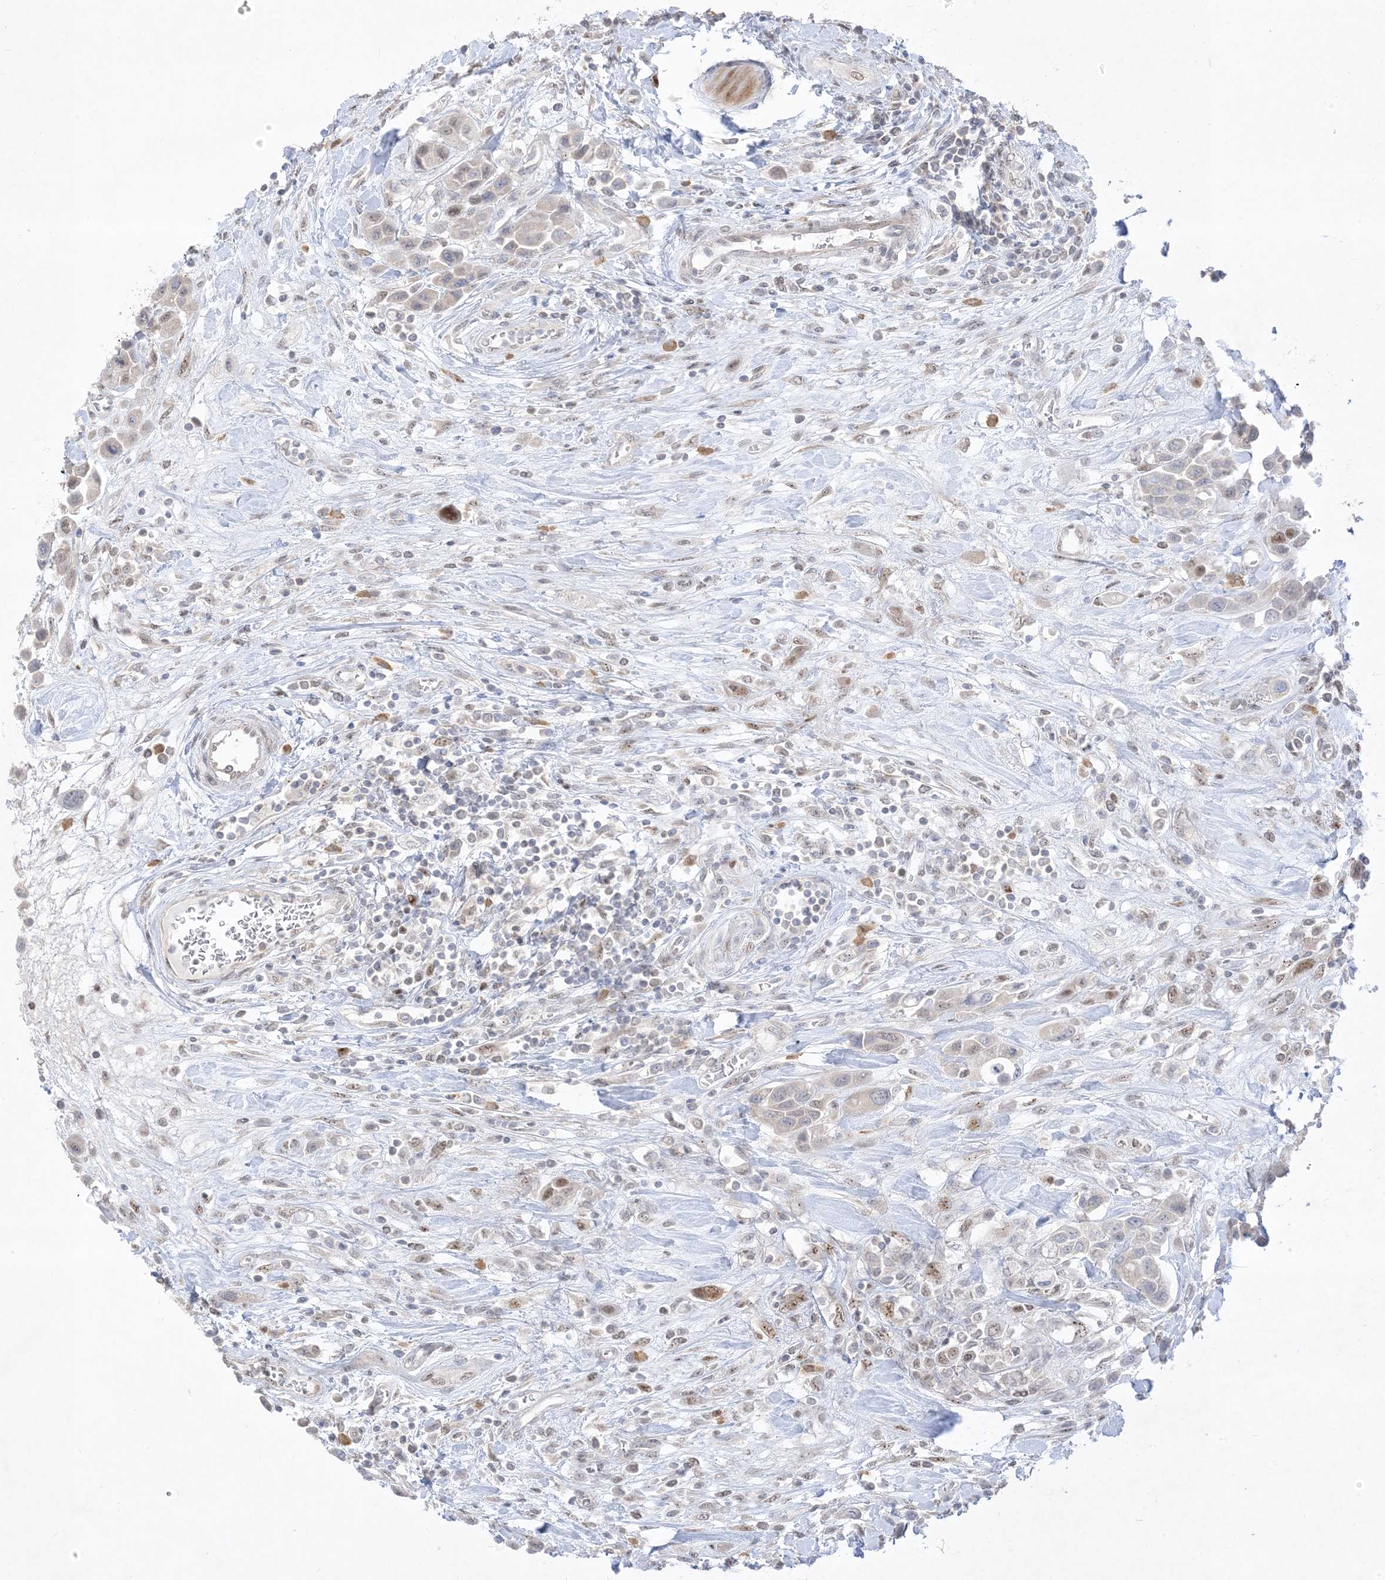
{"staining": {"intensity": "negative", "quantity": "none", "location": "none"}, "tissue": "urothelial cancer", "cell_type": "Tumor cells", "image_type": "cancer", "snomed": [{"axis": "morphology", "description": "Urothelial carcinoma, High grade"}, {"axis": "topography", "description": "Urinary bladder"}], "caption": "DAB immunohistochemical staining of human high-grade urothelial carcinoma displays no significant positivity in tumor cells.", "gene": "BHLHE40", "patient": {"sex": "male", "age": 50}}